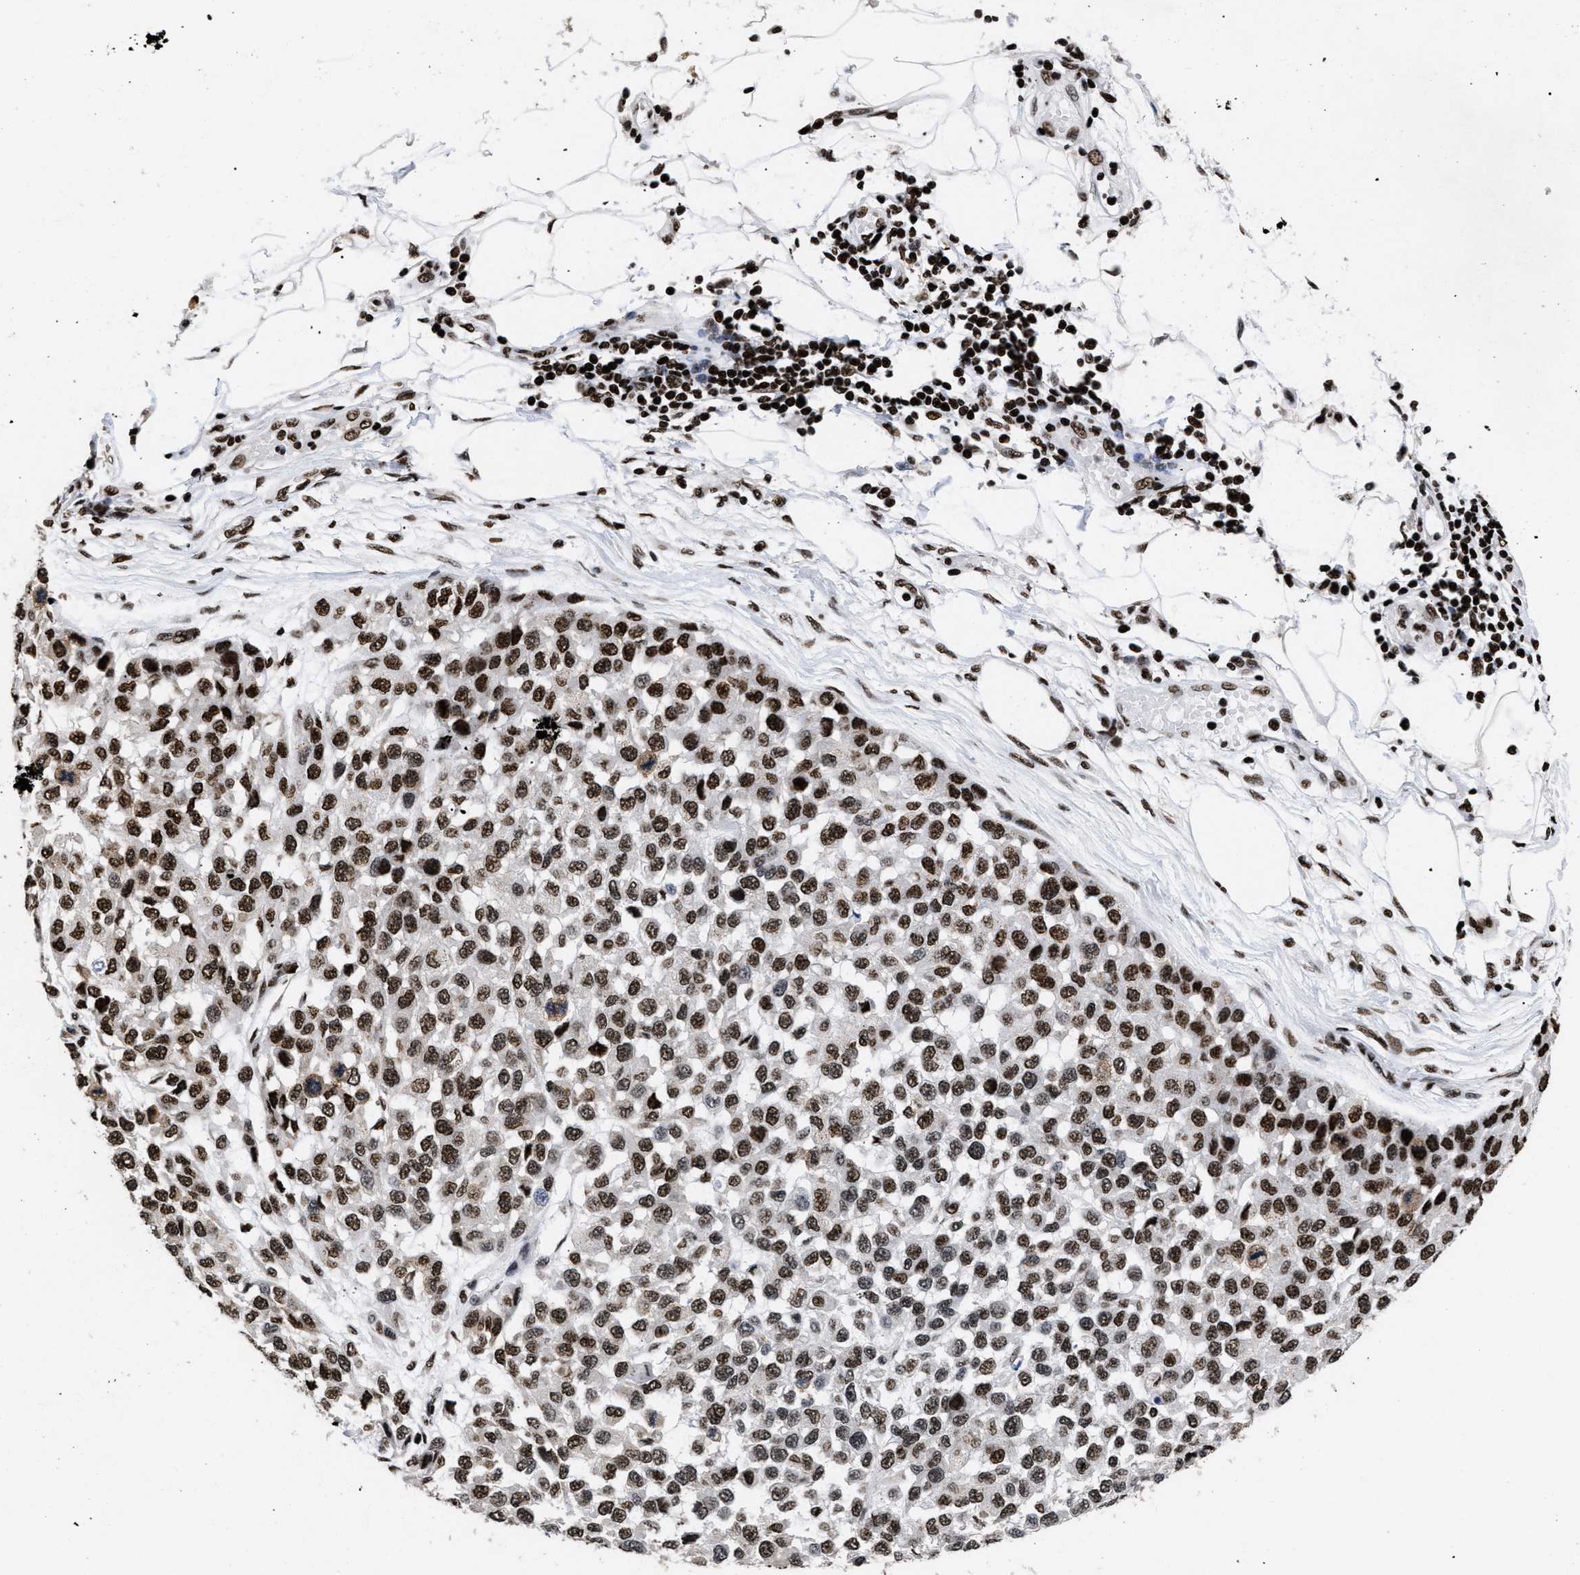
{"staining": {"intensity": "strong", "quantity": ">75%", "location": "nuclear"}, "tissue": "melanoma", "cell_type": "Tumor cells", "image_type": "cancer", "snomed": [{"axis": "morphology", "description": "Normal tissue, NOS"}, {"axis": "morphology", "description": "Malignant melanoma, NOS"}, {"axis": "topography", "description": "Skin"}], "caption": "Immunohistochemical staining of human malignant melanoma displays strong nuclear protein staining in about >75% of tumor cells.", "gene": "CALHM3", "patient": {"sex": "male", "age": 62}}